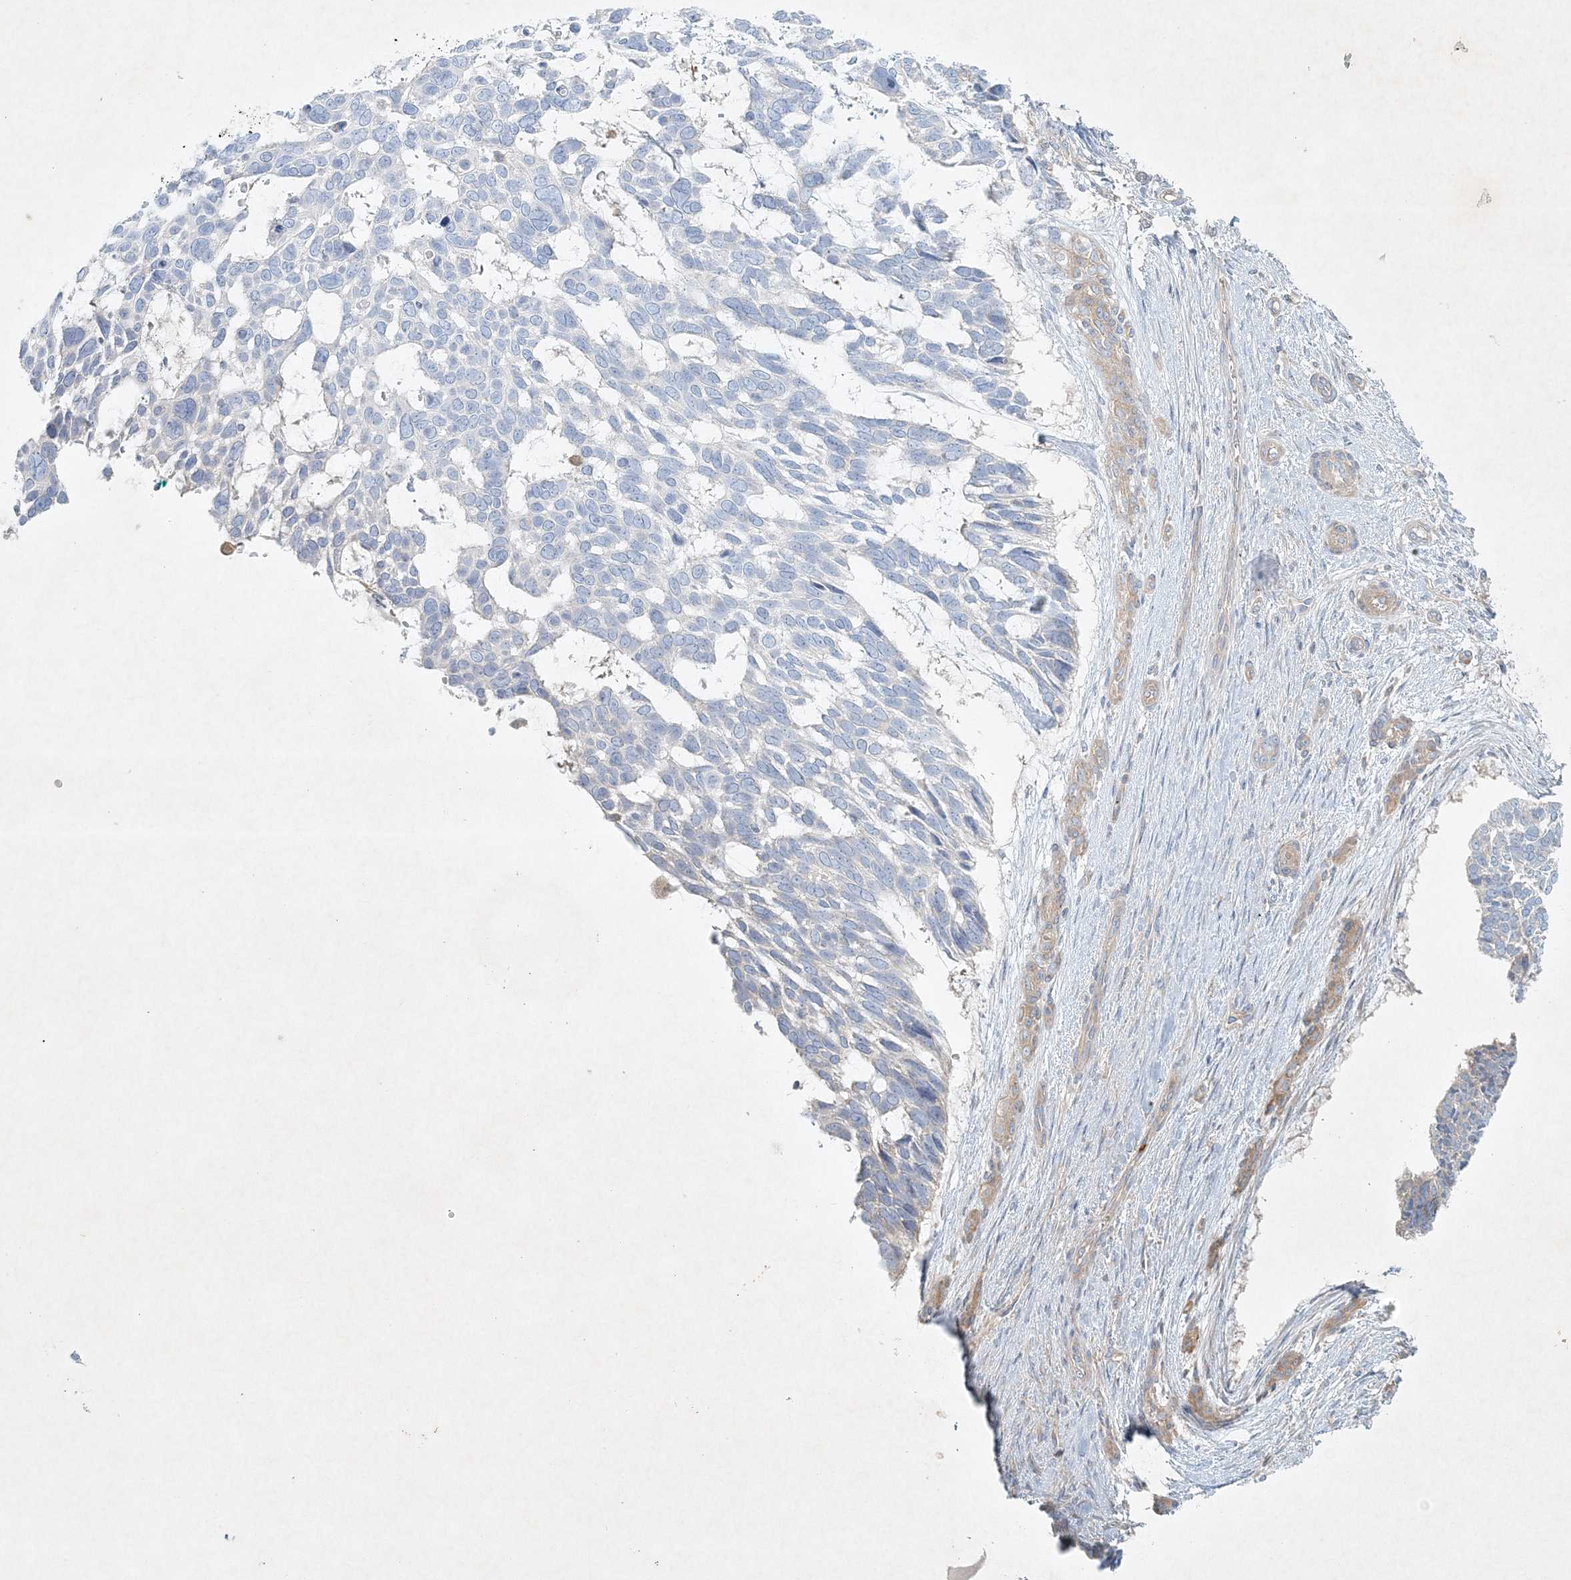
{"staining": {"intensity": "negative", "quantity": "none", "location": "none"}, "tissue": "skin cancer", "cell_type": "Tumor cells", "image_type": "cancer", "snomed": [{"axis": "morphology", "description": "Basal cell carcinoma"}, {"axis": "topography", "description": "Skin"}], "caption": "Photomicrograph shows no significant protein positivity in tumor cells of basal cell carcinoma (skin).", "gene": "STK11IP", "patient": {"sex": "male", "age": 88}}